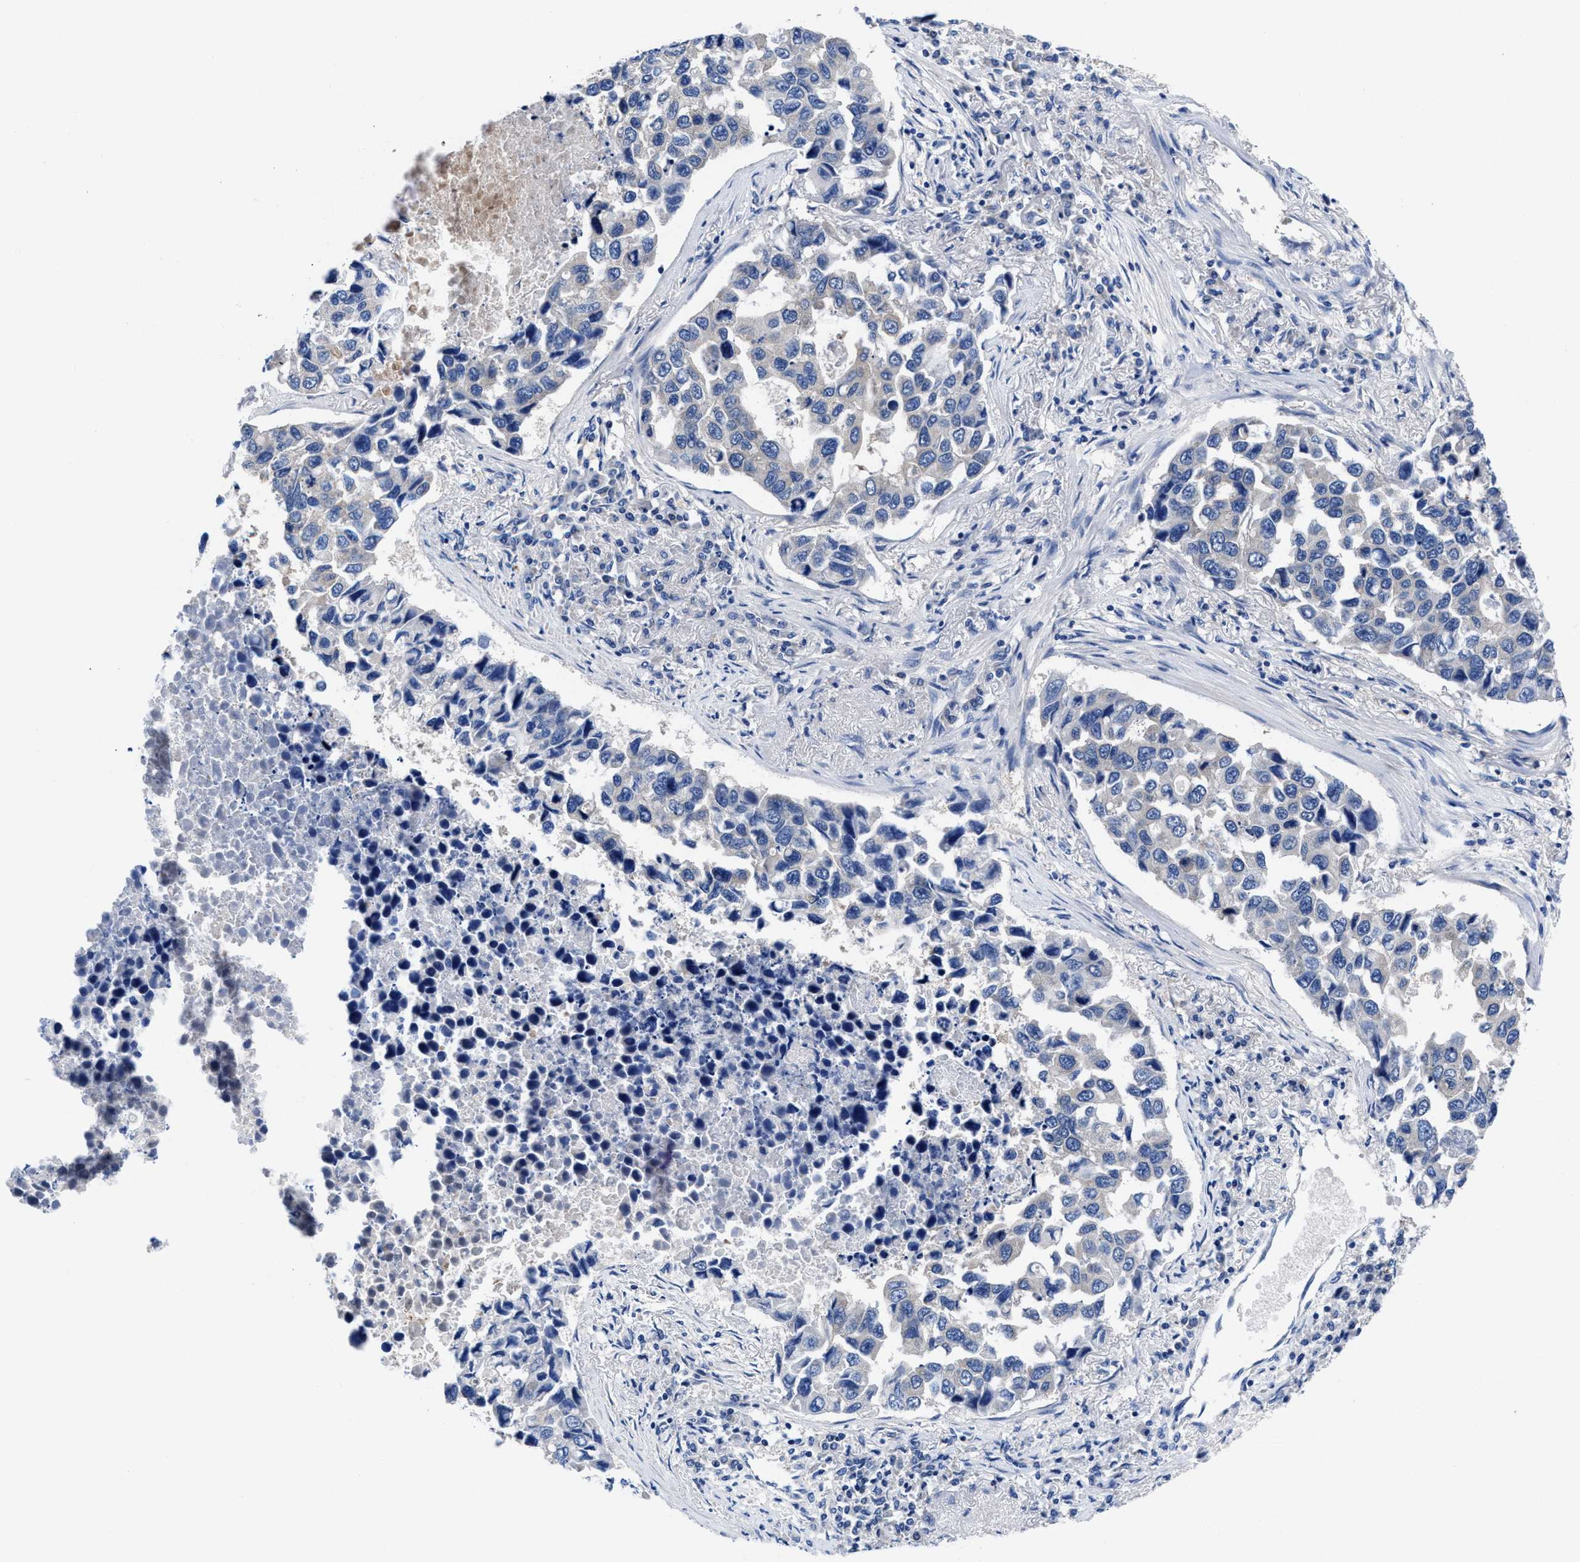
{"staining": {"intensity": "negative", "quantity": "none", "location": "none"}, "tissue": "lung cancer", "cell_type": "Tumor cells", "image_type": "cancer", "snomed": [{"axis": "morphology", "description": "Adenocarcinoma, NOS"}, {"axis": "topography", "description": "Lung"}], "caption": "Immunohistochemistry micrograph of neoplastic tissue: human lung cancer (adenocarcinoma) stained with DAB shows no significant protein positivity in tumor cells. (DAB (3,3'-diaminobenzidine) immunohistochemistry (IHC), high magnification).", "gene": "DHRS13", "patient": {"sex": "male", "age": 64}}